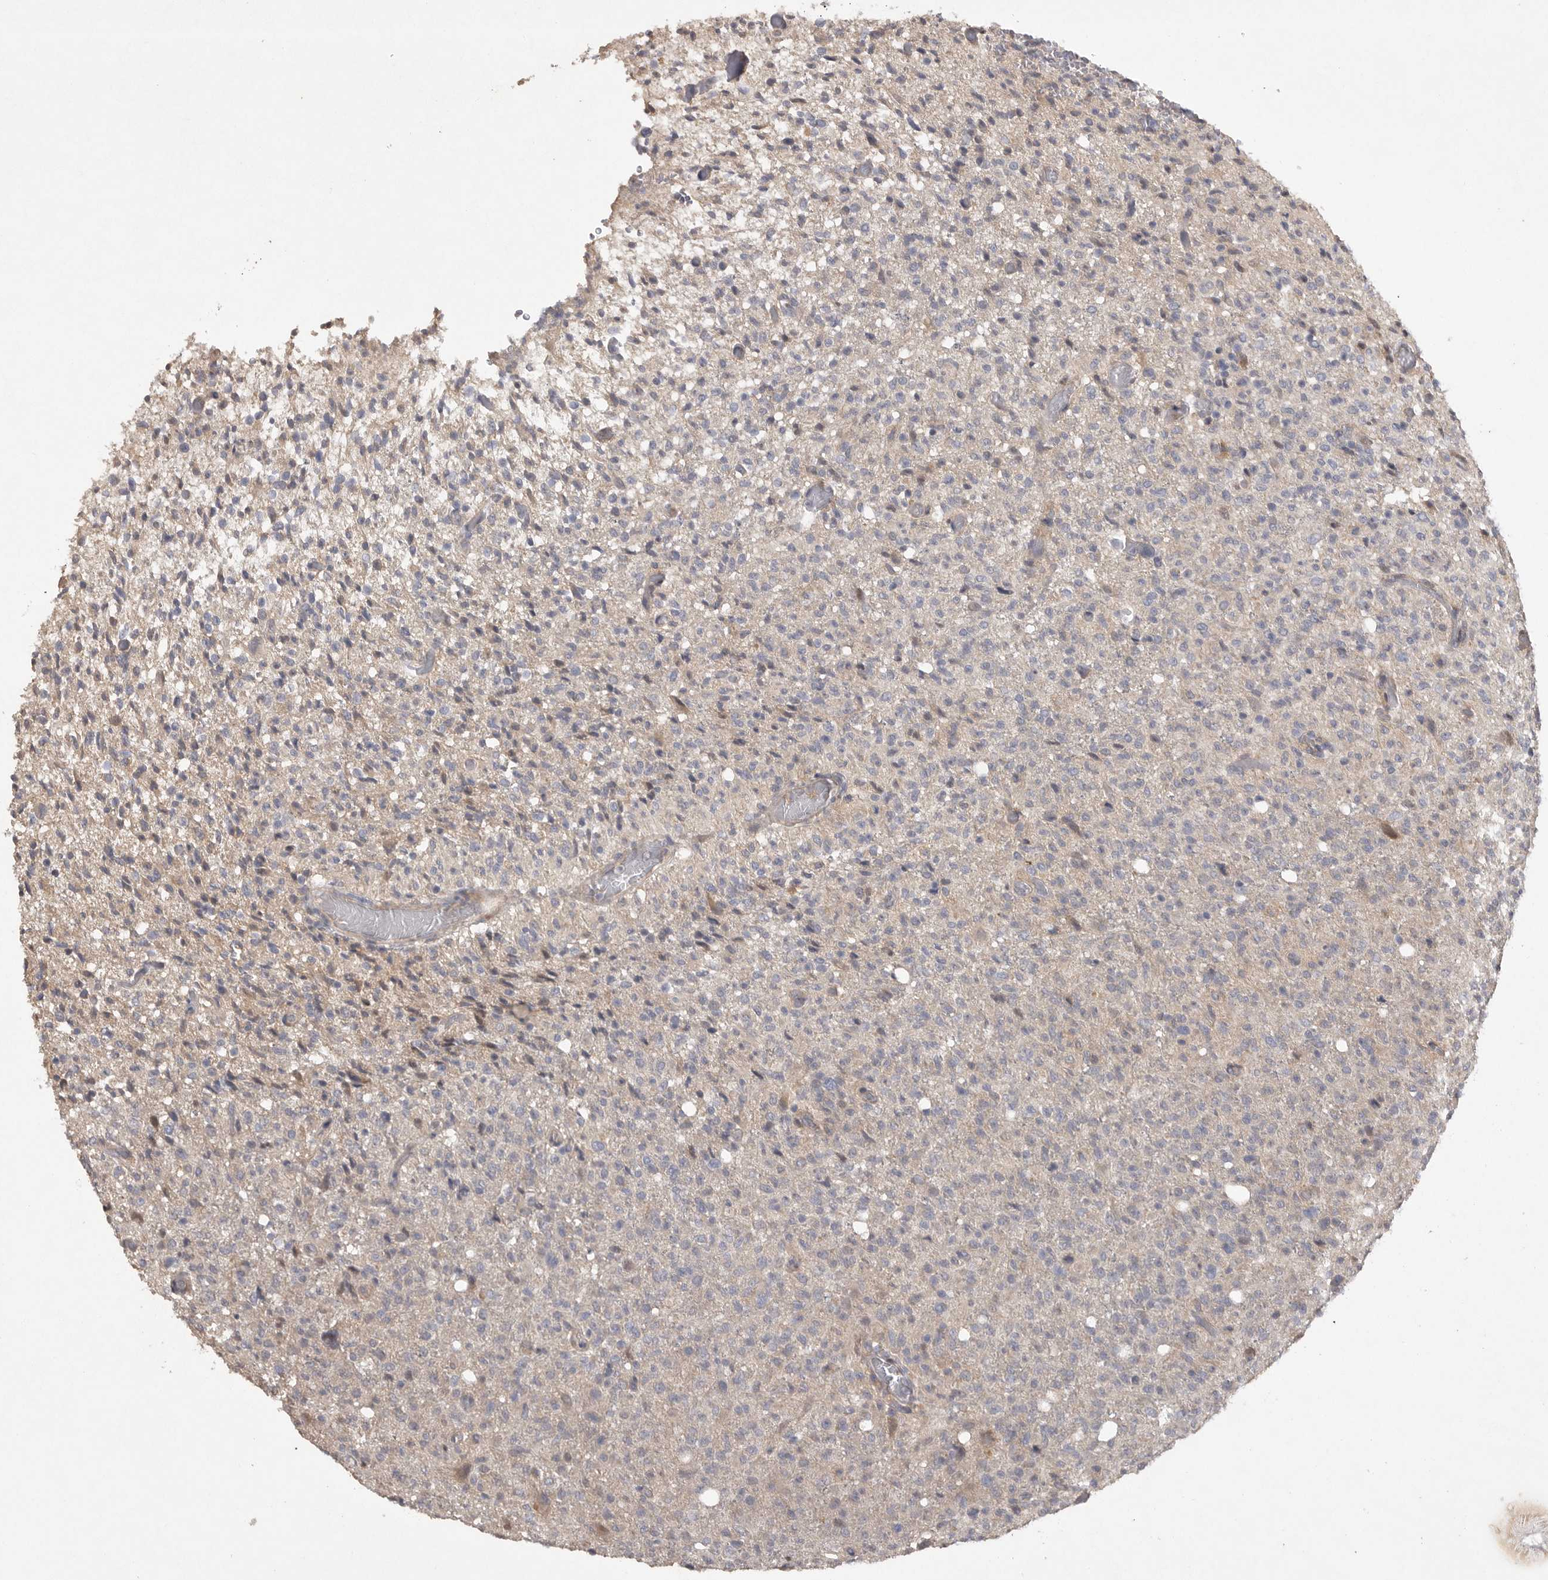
{"staining": {"intensity": "negative", "quantity": "none", "location": "none"}, "tissue": "glioma", "cell_type": "Tumor cells", "image_type": "cancer", "snomed": [{"axis": "morphology", "description": "Glioma, malignant, High grade"}, {"axis": "topography", "description": "Brain"}], "caption": "Glioma was stained to show a protein in brown. There is no significant positivity in tumor cells.", "gene": "EDEM3", "patient": {"sex": "female", "age": 57}}